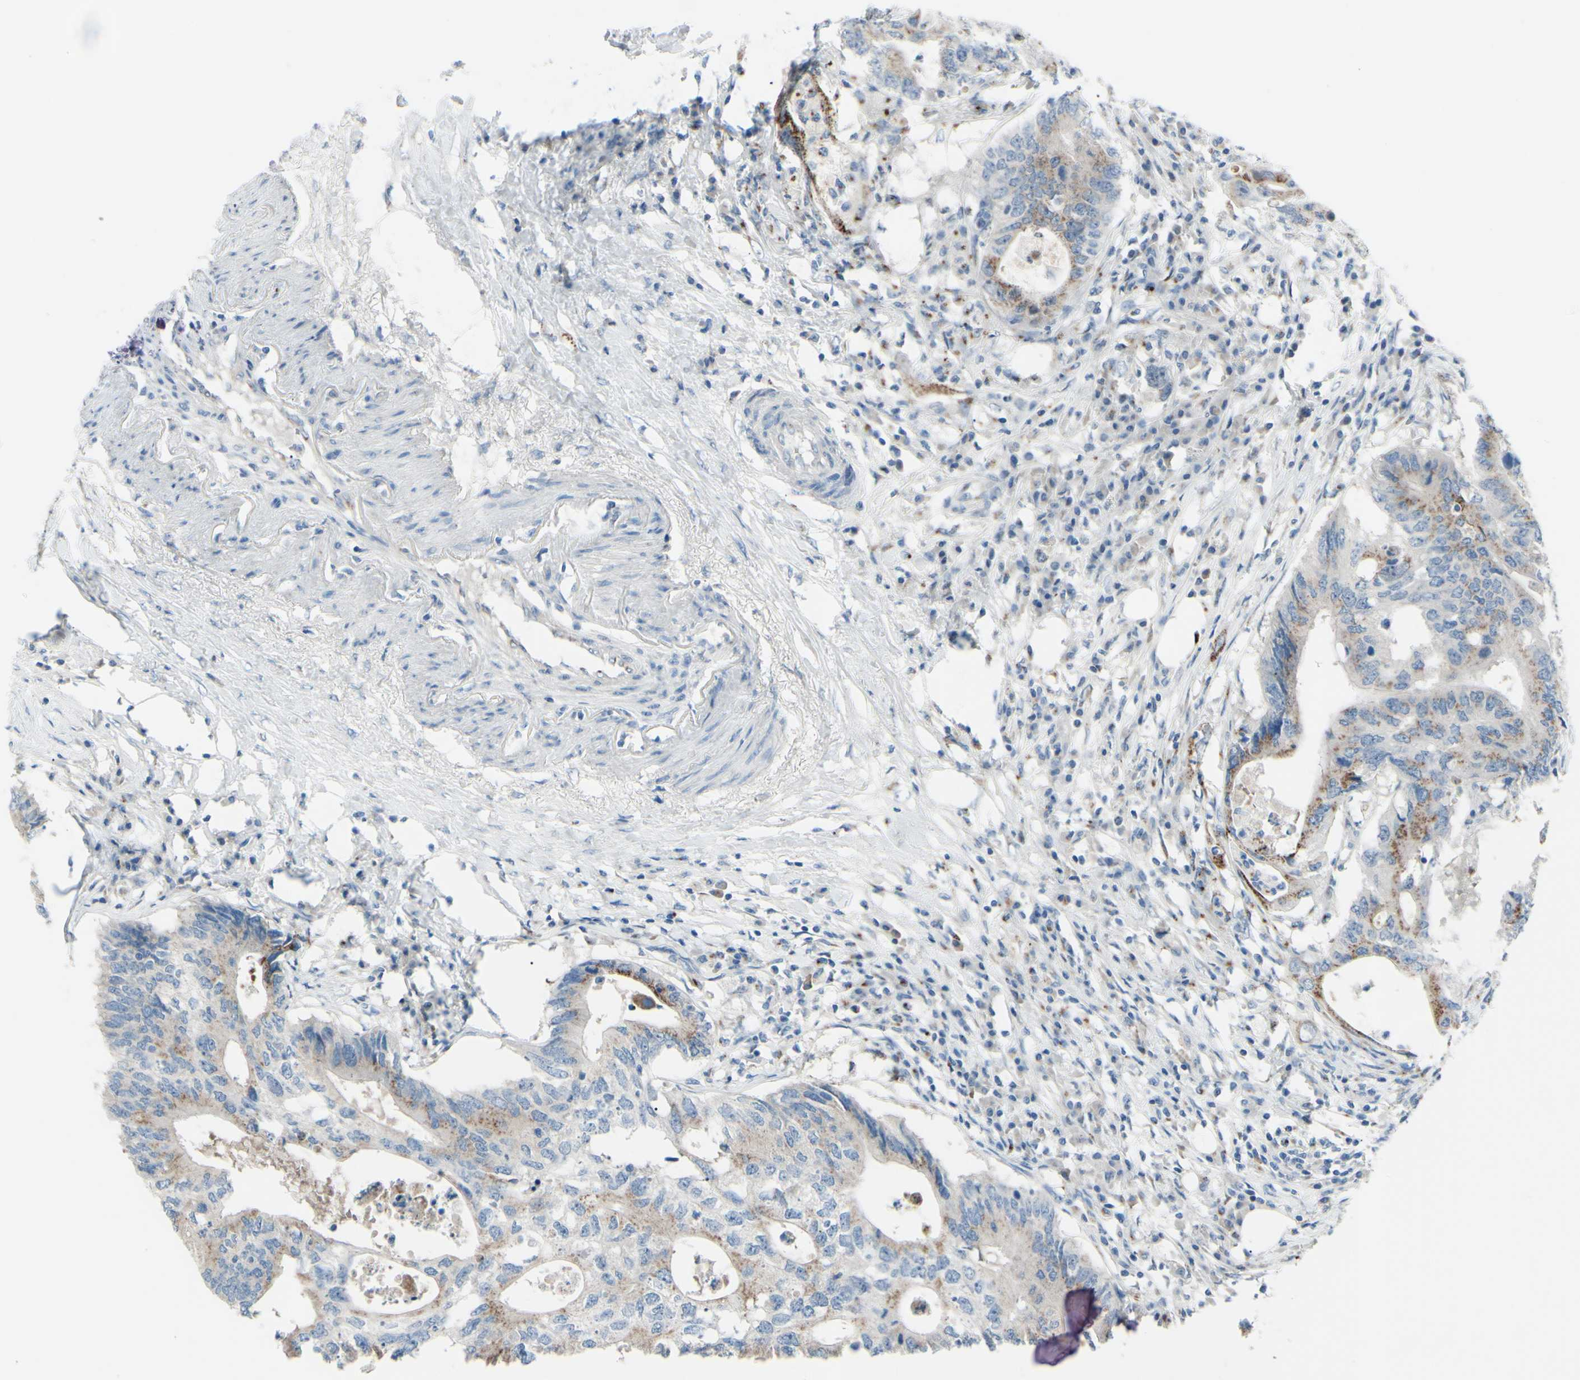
{"staining": {"intensity": "moderate", "quantity": ">75%", "location": "cytoplasmic/membranous"}, "tissue": "colorectal cancer", "cell_type": "Tumor cells", "image_type": "cancer", "snomed": [{"axis": "morphology", "description": "Adenocarcinoma, NOS"}, {"axis": "topography", "description": "Colon"}], "caption": "Immunohistochemical staining of colorectal cancer reveals medium levels of moderate cytoplasmic/membranous staining in approximately >75% of tumor cells. Using DAB (3,3'-diaminobenzidine) (brown) and hematoxylin (blue) stains, captured at high magnification using brightfield microscopy.", "gene": "B4GALT1", "patient": {"sex": "male", "age": 71}}